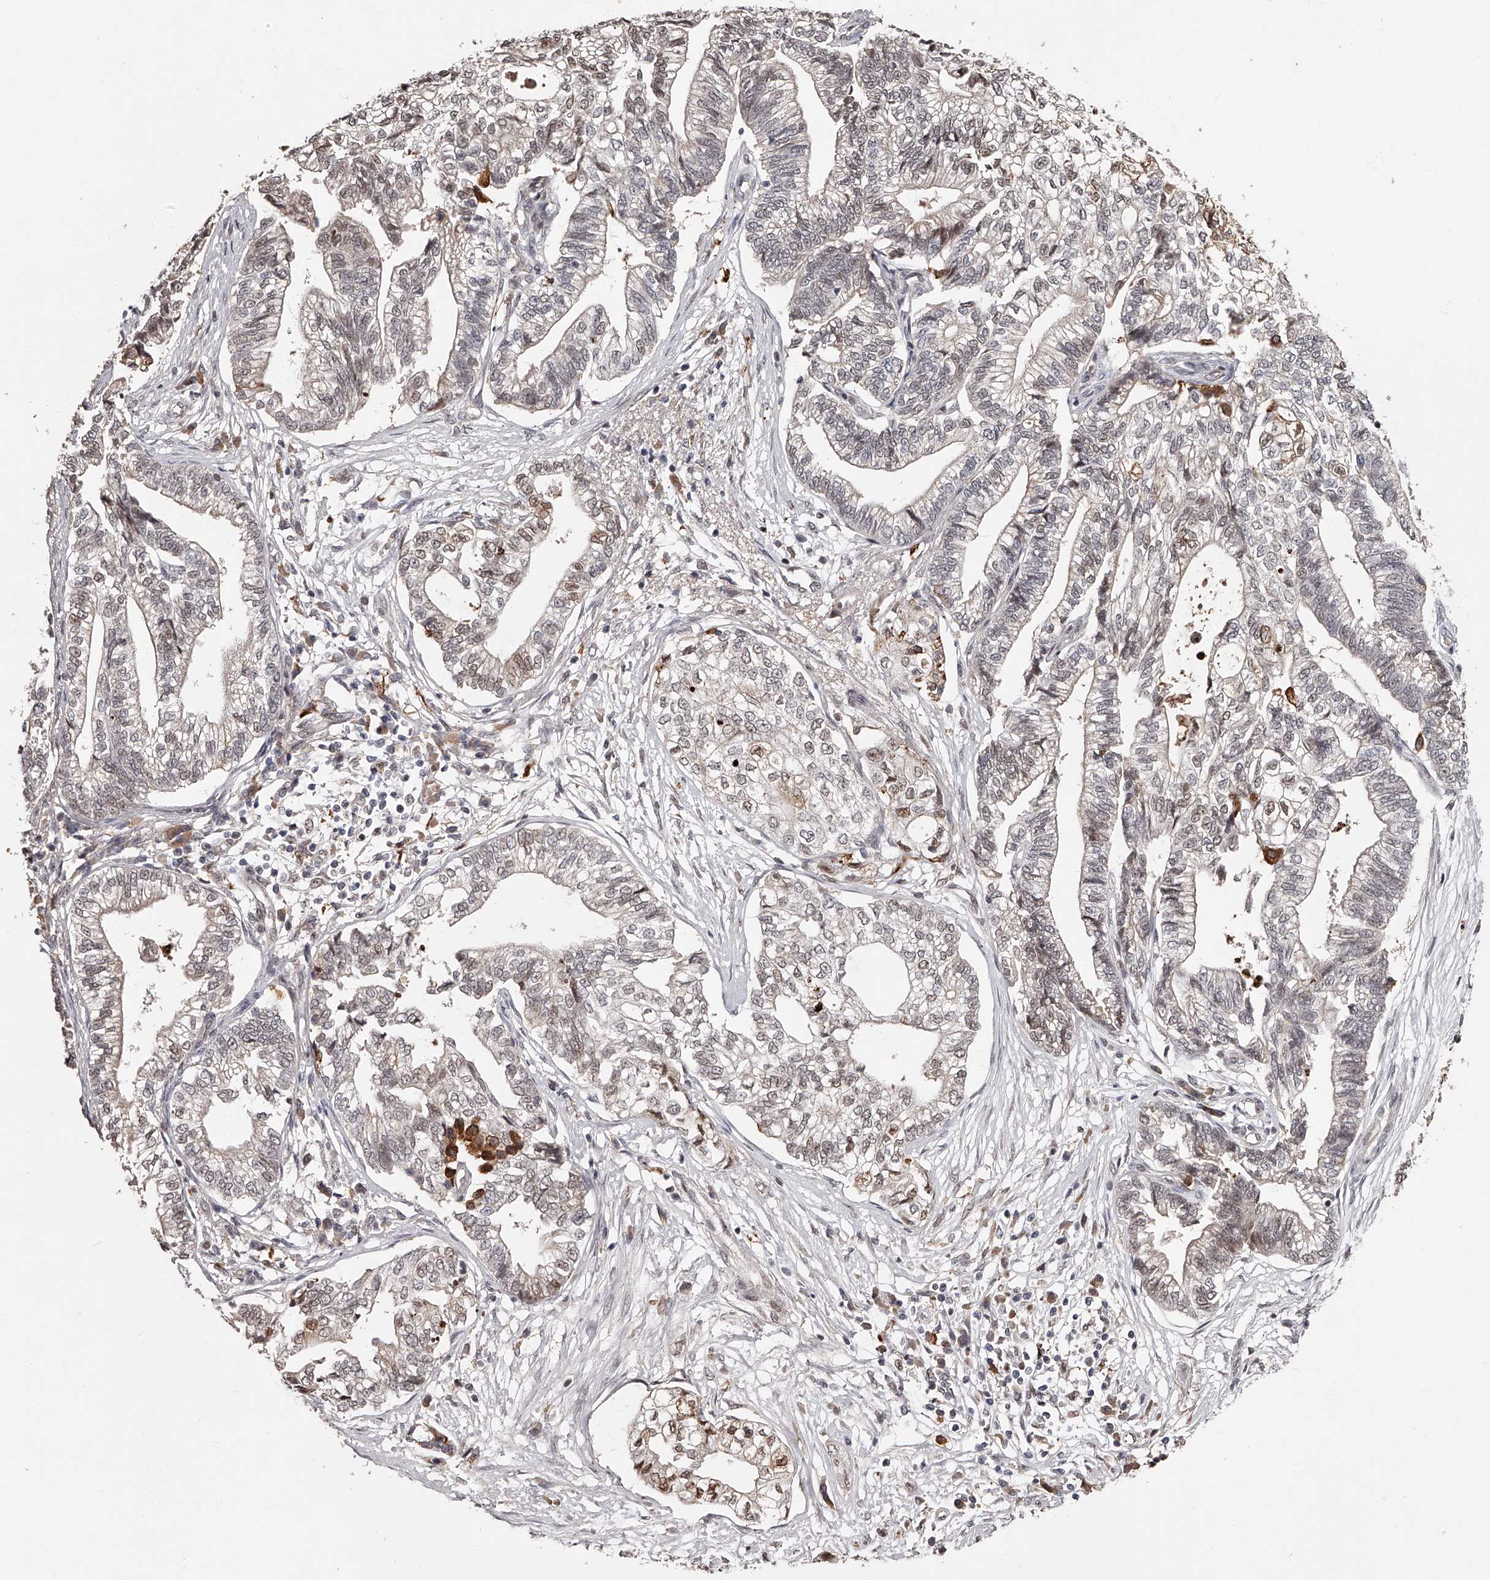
{"staining": {"intensity": "moderate", "quantity": "25%-75%", "location": "cytoplasmic/membranous,nuclear"}, "tissue": "pancreatic cancer", "cell_type": "Tumor cells", "image_type": "cancer", "snomed": [{"axis": "morphology", "description": "Adenocarcinoma, NOS"}, {"axis": "topography", "description": "Pancreas"}], "caption": "A micrograph showing moderate cytoplasmic/membranous and nuclear positivity in approximately 25%-75% of tumor cells in pancreatic cancer (adenocarcinoma), as visualized by brown immunohistochemical staining.", "gene": "URGCP", "patient": {"sex": "male", "age": 72}}